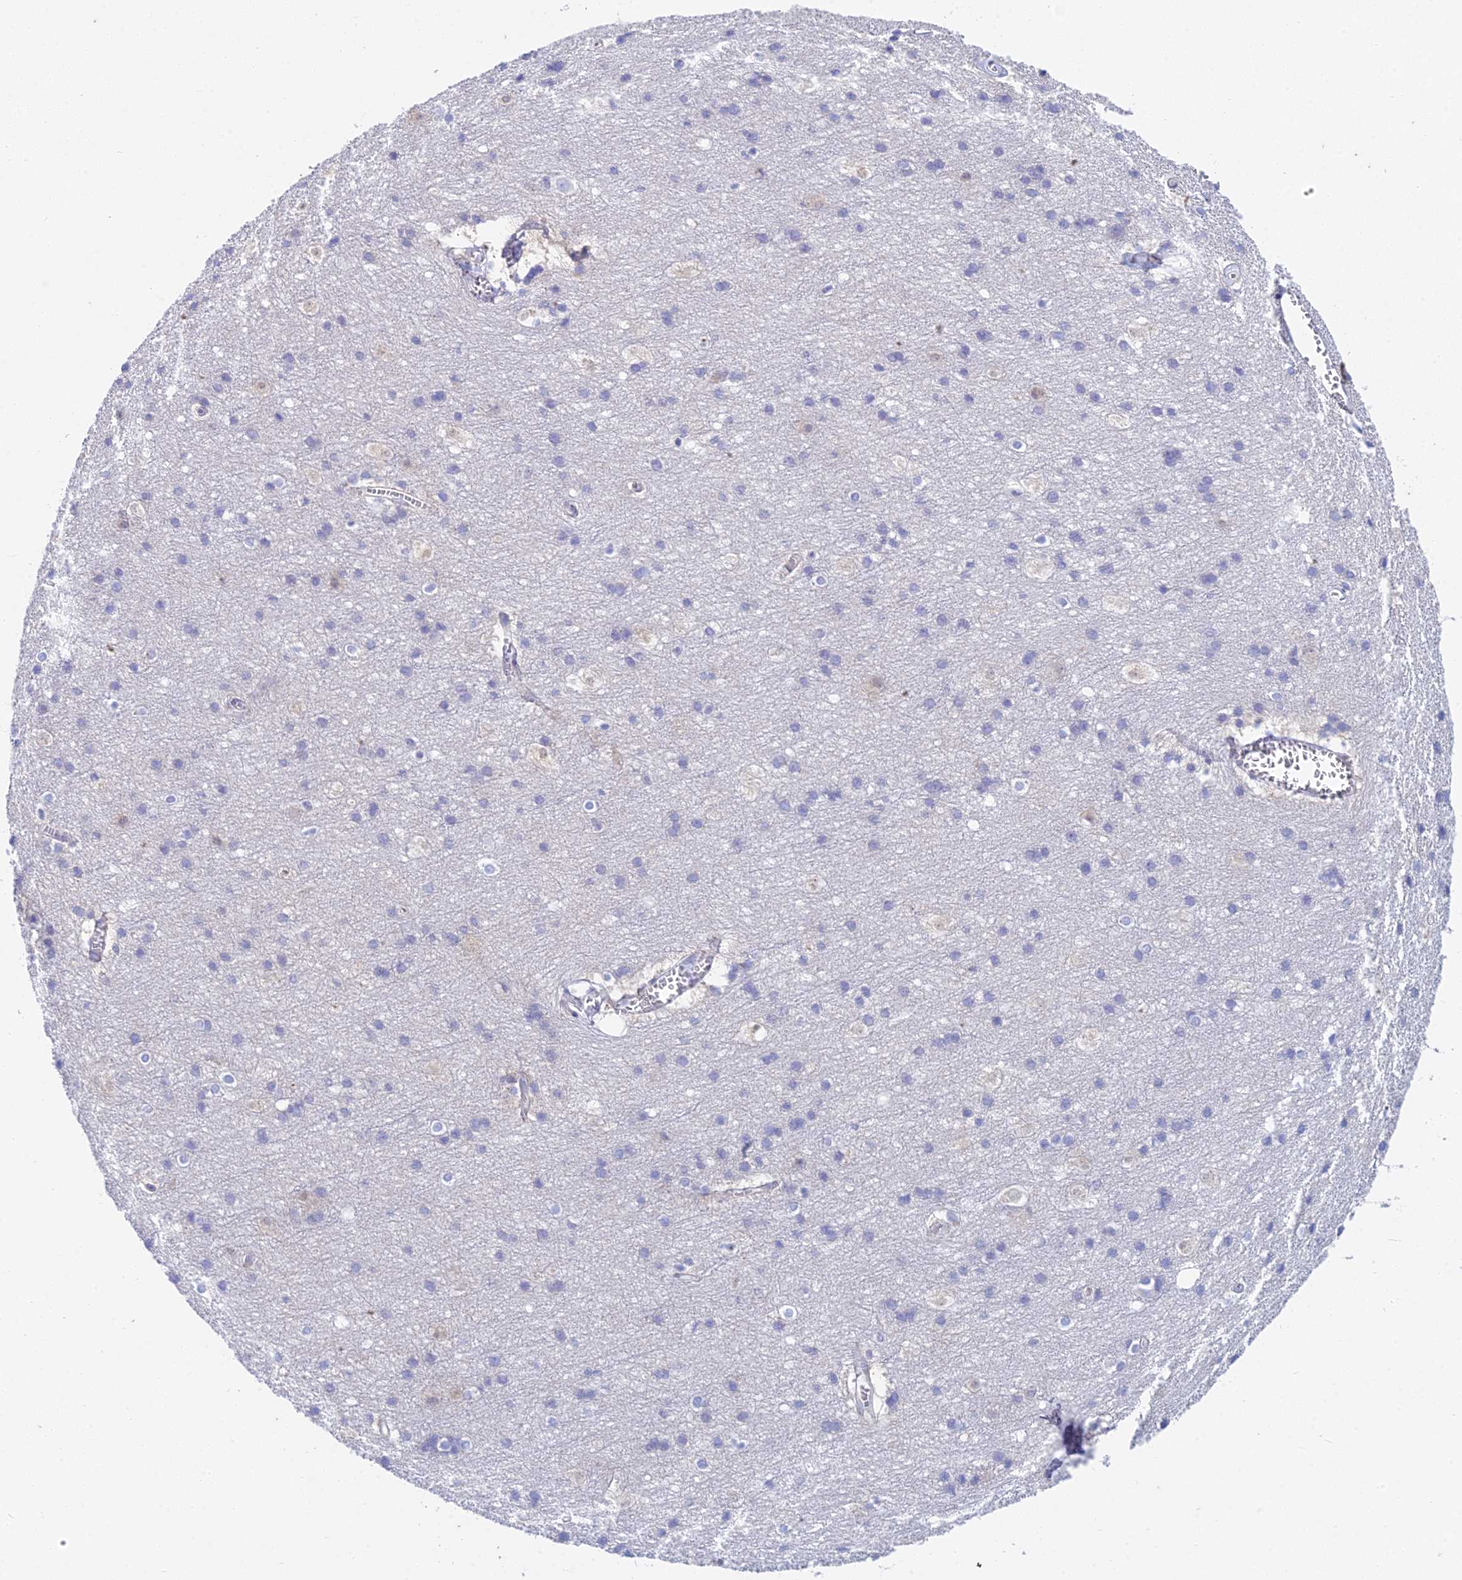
{"staining": {"intensity": "negative", "quantity": "none", "location": "none"}, "tissue": "cerebral cortex", "cell_type": "Endothelial cells", "image_type": "normal", "snomed": [{"axis": "morphology", "description": "Normal tissue, NOS"}, {"axis": "topography", "description": "Cerebral cortex"}], "caption": "DAB immunohistochemical staining of benign cerebral cortex shows no significant expression in endothelial cells. The staining was performed using DAB (3,3'-diaminobenzidine) to visualize the protein expression in brown, while the nuclei were stained in blue with hematoxylin (Magnification: 20x).", "gene": "EEF2KMT", "patient": {"sex": "male", "age": 54}}